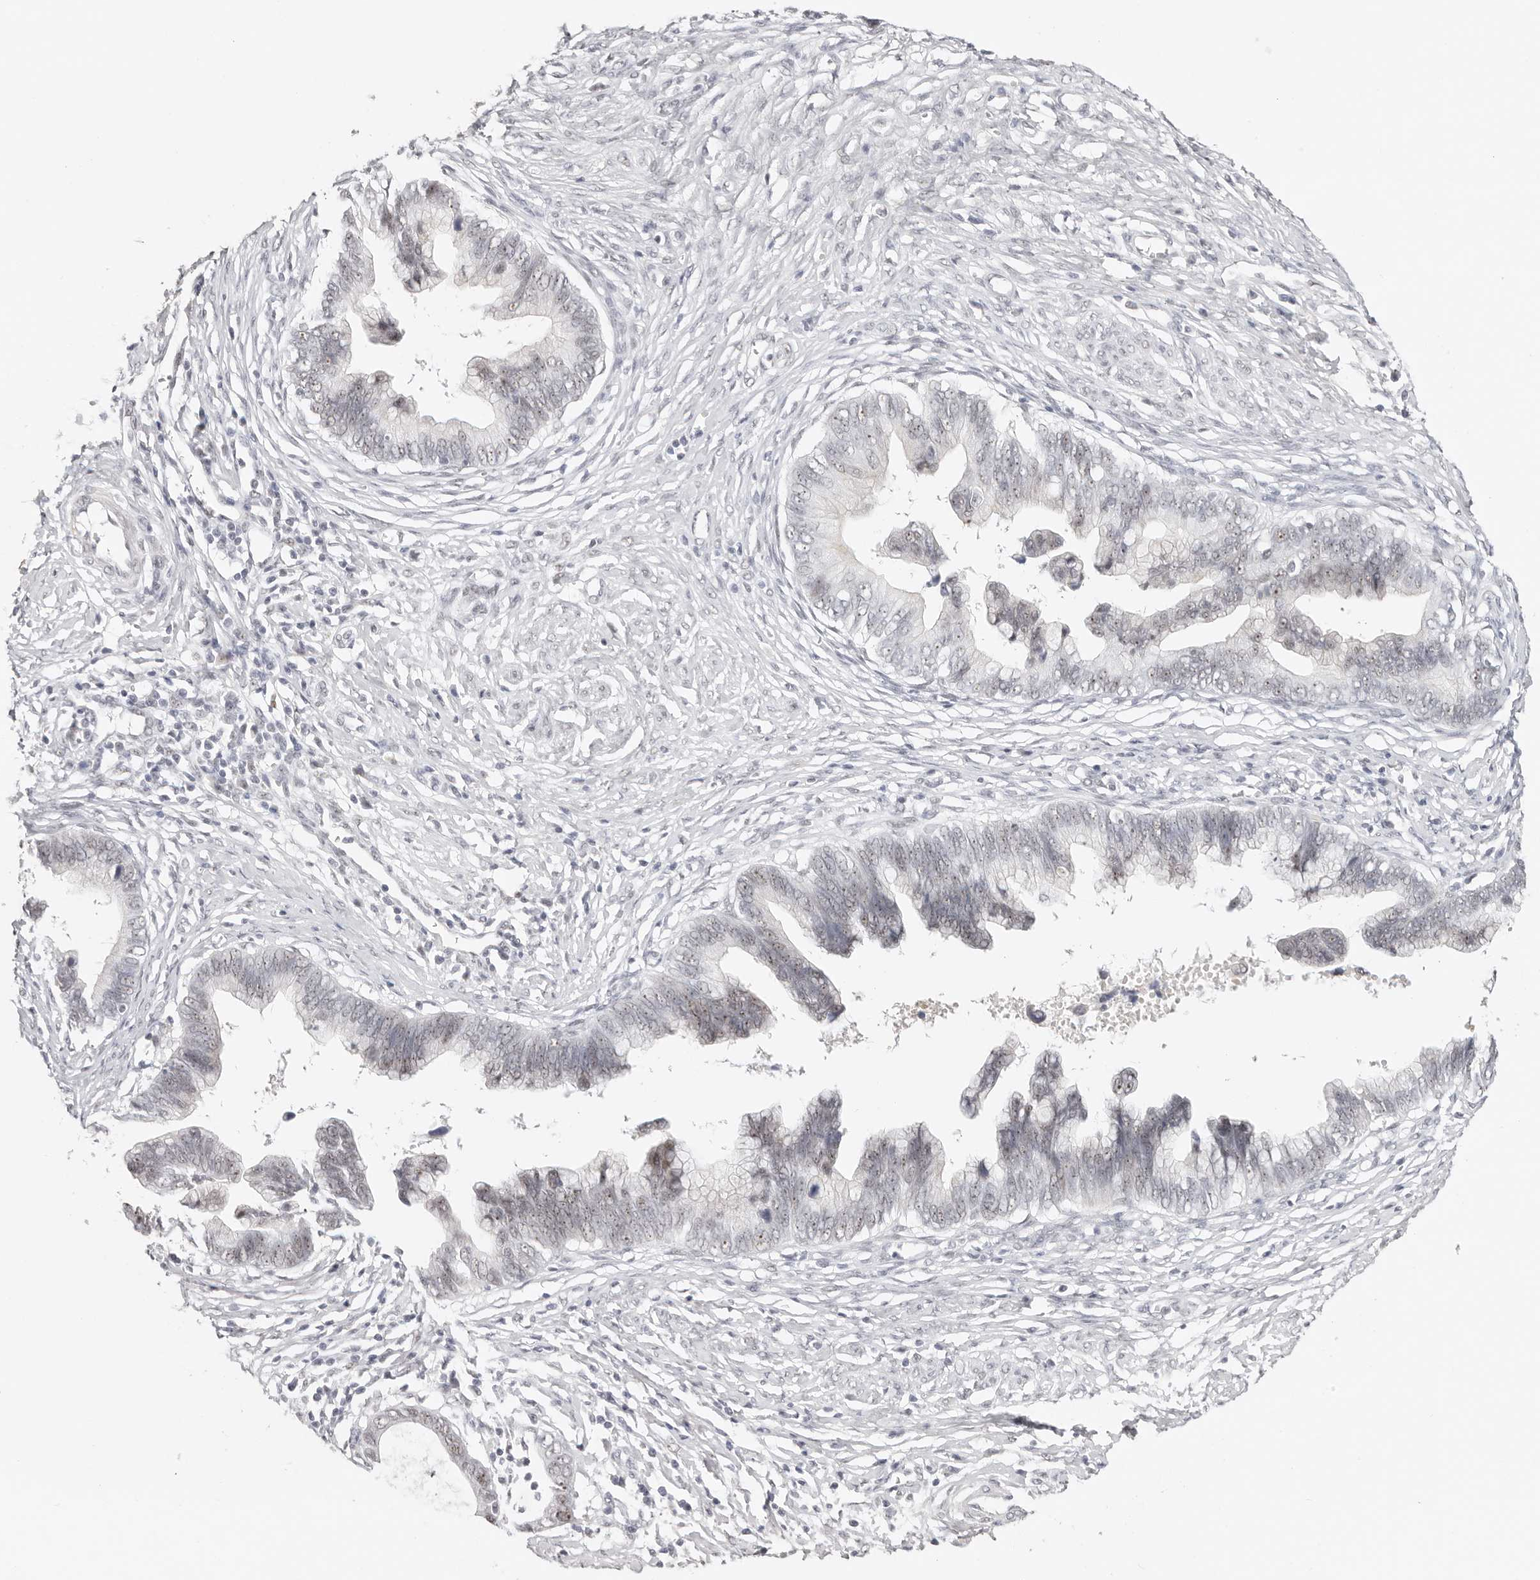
{"staining": {"intensity": "negative", "quantity": "none", "location": "none"}, "tissue": "cervical cancer", "cell_type": "Tumor cells", "image_type": "cancer", "snomed": [{"axis": "morphology", "description": "Adenocarcinoma, NOS"}, {"axis": "topography", "description": "Cervix"}], "caption": "Immunohistochemistry (IHC) of human adenocarcinoma (cervical) displays no positivity in tumor cells.", "gene": "LARP7", "patient": {"sex": "female", "age": 44}}